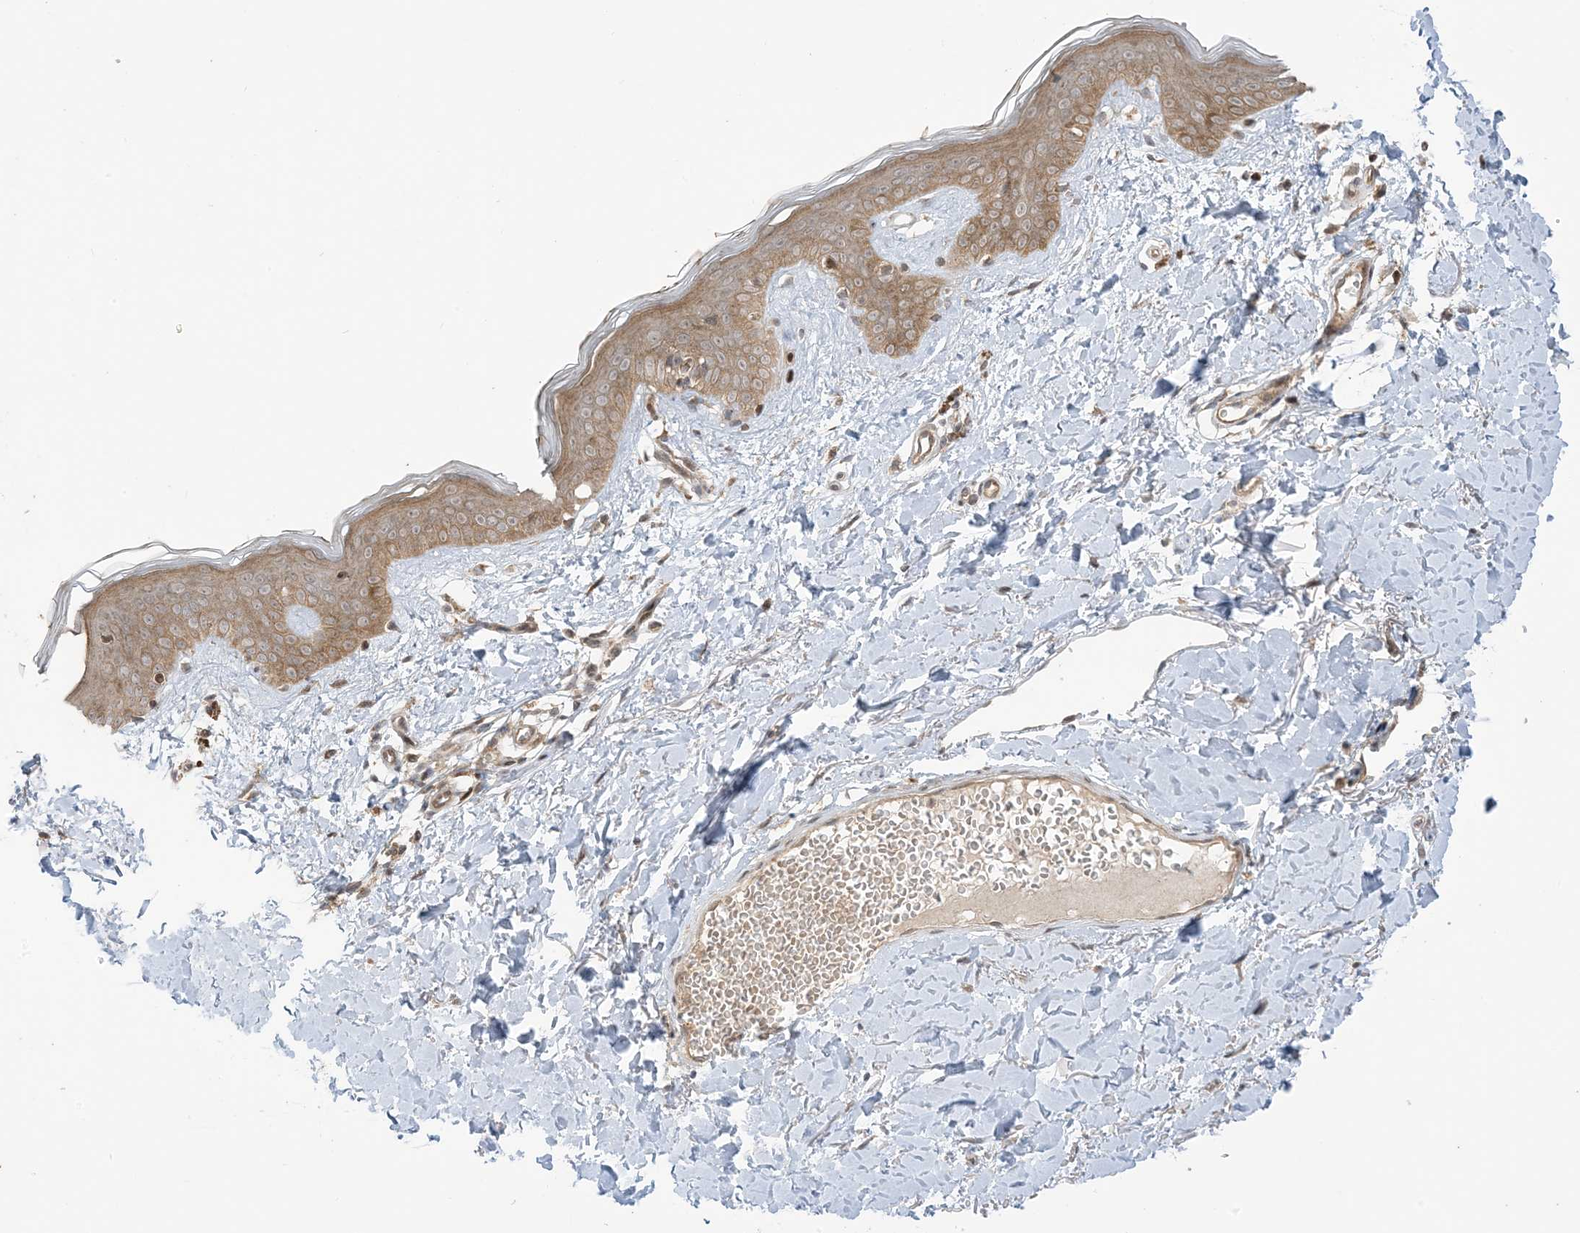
{"staining": {"intensity": "weak", "quantity": ">75%", "location": "cytoplasmic/membranous"}, "tissue": "skin", "cell_type": "Fibroblasts", "image_type": "normal", "snomed": [{"axis": "morphology", "description": "Normal tissue, NOS"}, {"axis": "topography", "description": "Skin"}], "caption": "The immunohistochemical stain highlights weak cytoplasmic/membranous positivity in fibroblasts of normal skin. (Stains: DAB in brown, nuclei in blue, Microscopy: brightfield microscopy at high magnification).", "gene": "PHLDB2", "patient": {"sex": "female", "age": 46}}